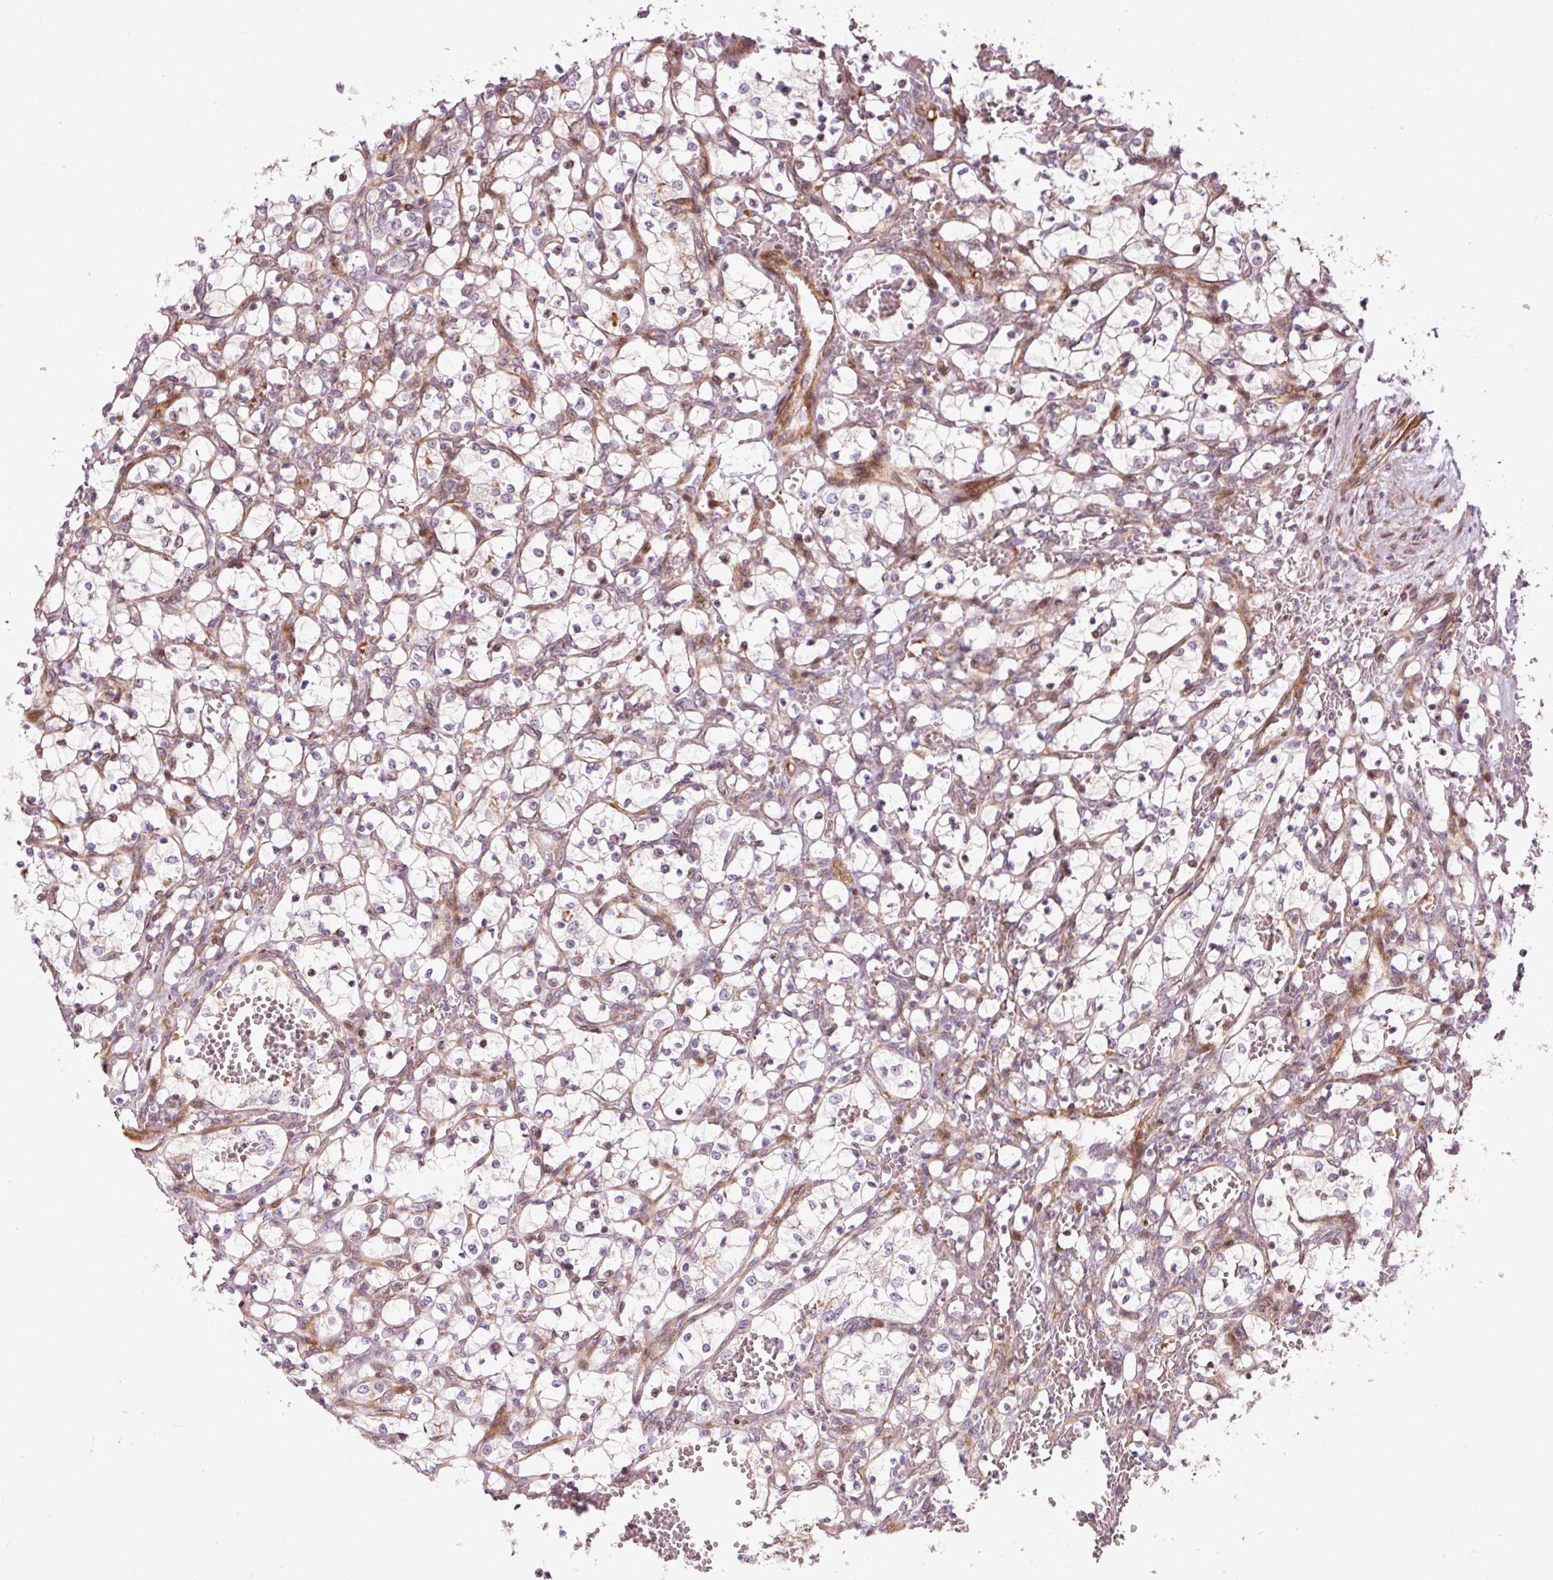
{"staining": {"intensity": "negative", "quantity": "none", "location": "none"}, "tissue": "renal cancer", "cell_type": "Tumor cells", "image_type": "cancer", "snomed": [{"axis": "morphology", "description": "Adenocarcinoma, NOS"}, {"axis": "topography", "description": "Kidney"}], "caption": "DAB (3,3'-diaminobenzidine) immunohistochemical staining of renal cancer displays no significant expression in tumor cells.", "gene": "ANKRD20A1", "patient": {"sex": "female", "age": 69}}